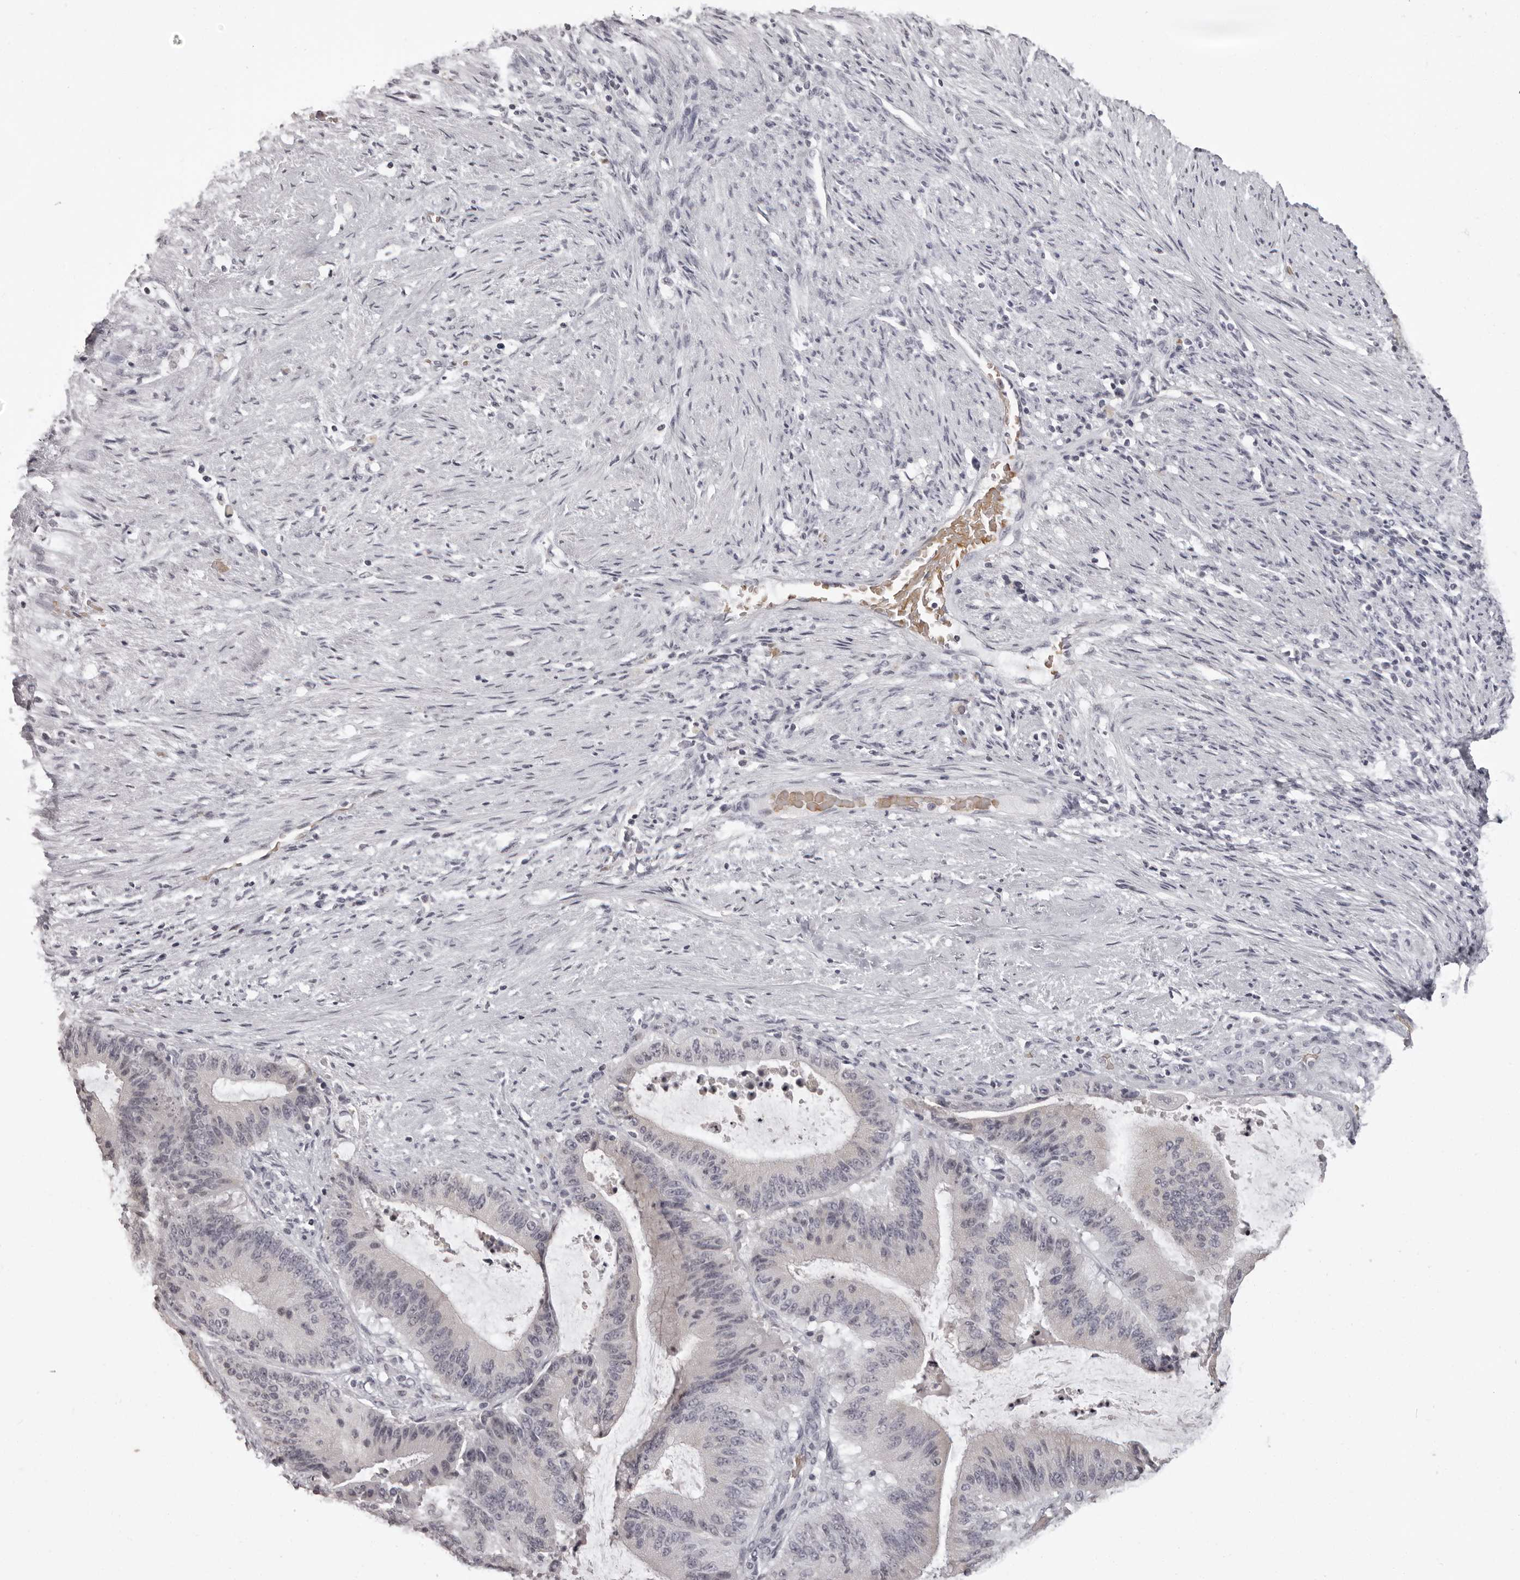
{"staining": {"intensity": "negative", "quantity": "none", "location": "none"}, "tissue": "liver cancer", "cell_type": "Tumor cells", "image_type": "cancer", "snomed": [{"axis": "morphology", "description": "Normal tissue, NOS"}, {"axis": "morphology", "description": "Cholangiocarcinoma"}, {"axis": "topography", "description": "Liver"}, {"axis": "topography", "description": "Peripheral nerve tissue"}], "caption": "DAB (3,3'-diaminobenzidine) immunohistochemical staining of liver cholangiocarcinoma displays no significant positivity in tumor cells.", "gene": "C8orf74", "patient": {"sex": "female", "age": 73}}